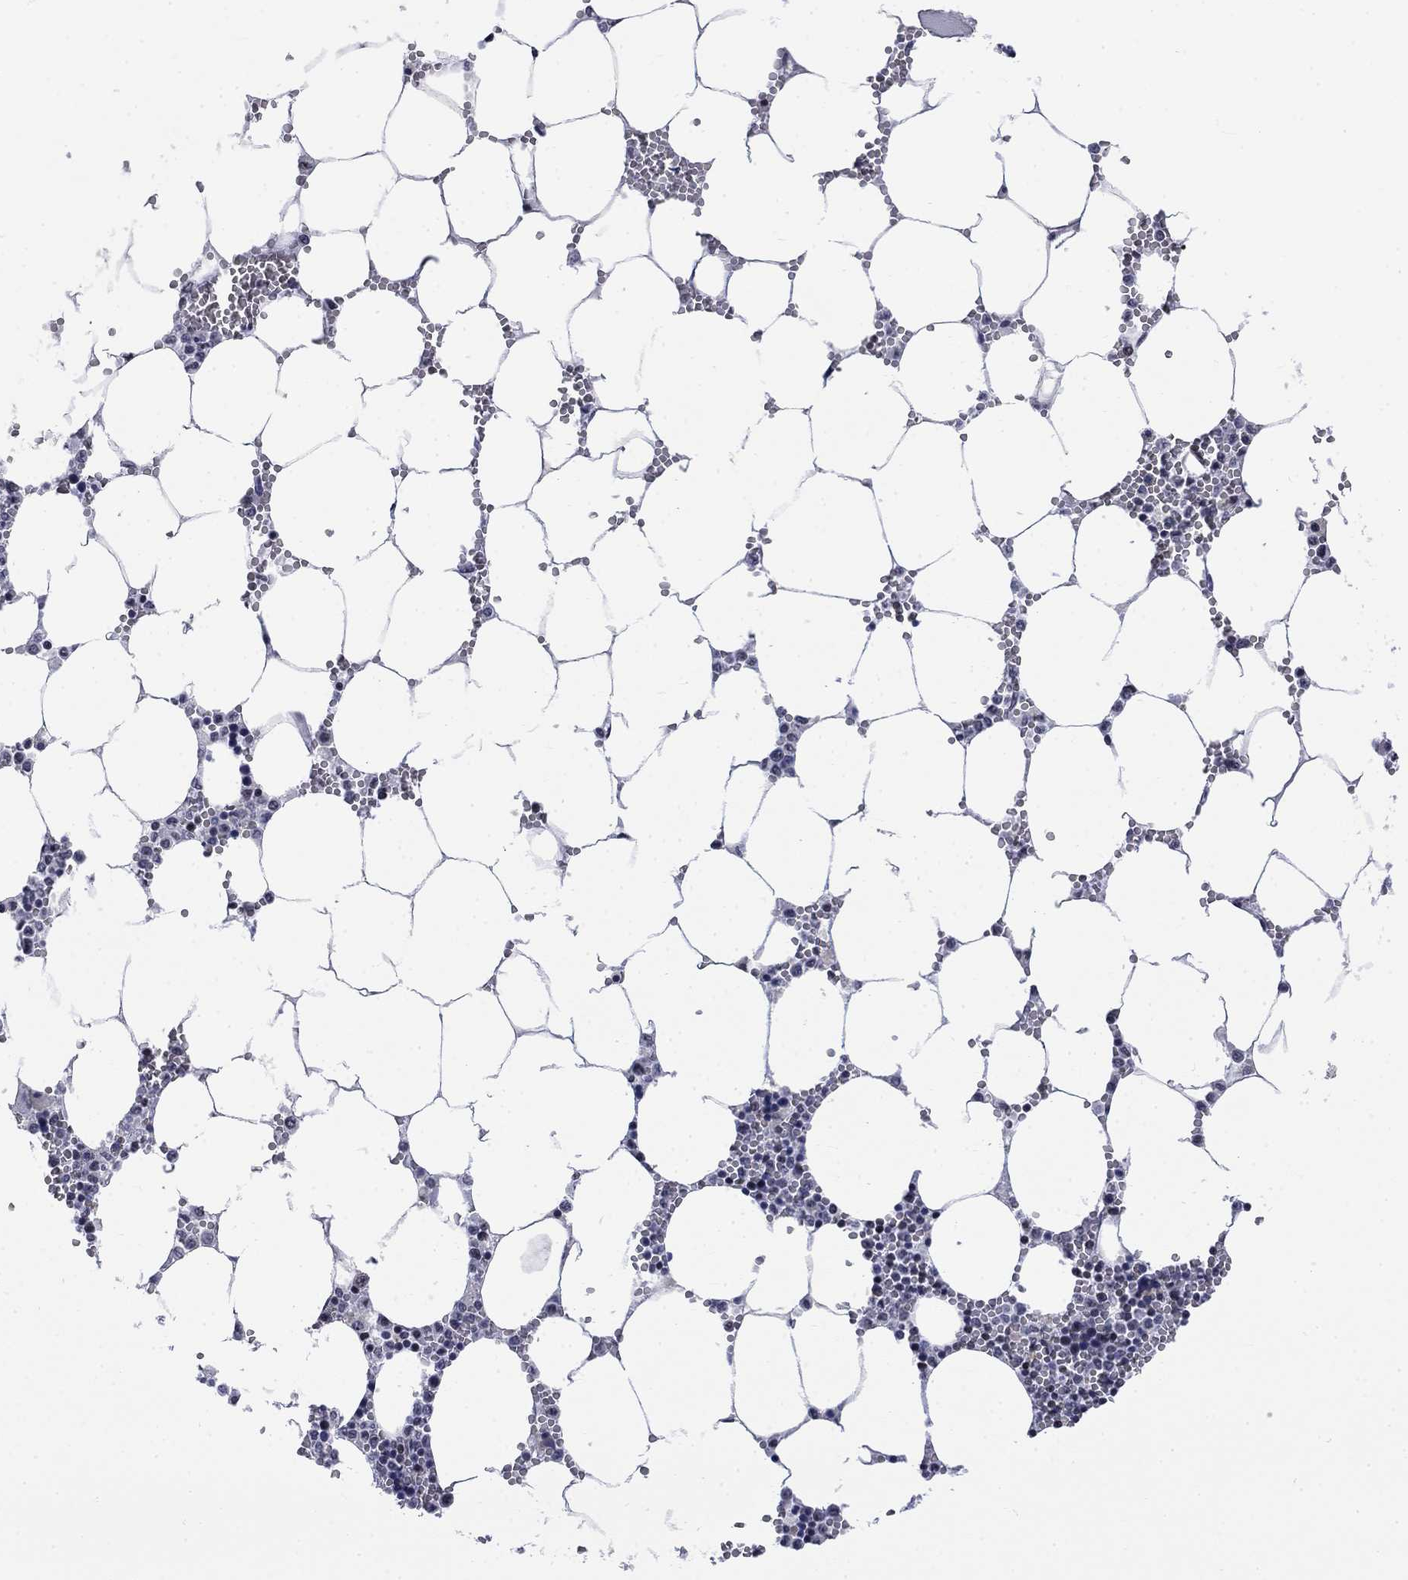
{"staining": {"intensity": "negative", "quantity": "none", "location": "none"}, "tissue": "bone marrow", "cell_type": "Hematopoietic cells", "image_type": "normal", "snomed": [{"axis": "morphology", "description": "Normal tissue, NOS"}, {"axis": "topography", "description": "Bone marrow"}], "caption": "A histopathology image of bone marrow stained for a protein shows no brown staining in hematopoietic cells. Brightfield microscopy of IHC stained with DAB (3,3'-diaminobenzidine) (brown) and hematoxylin (blue), captured at high magnification.", "gene": "CSRNP3", "patient": {"sex": "female", "age": 64}}